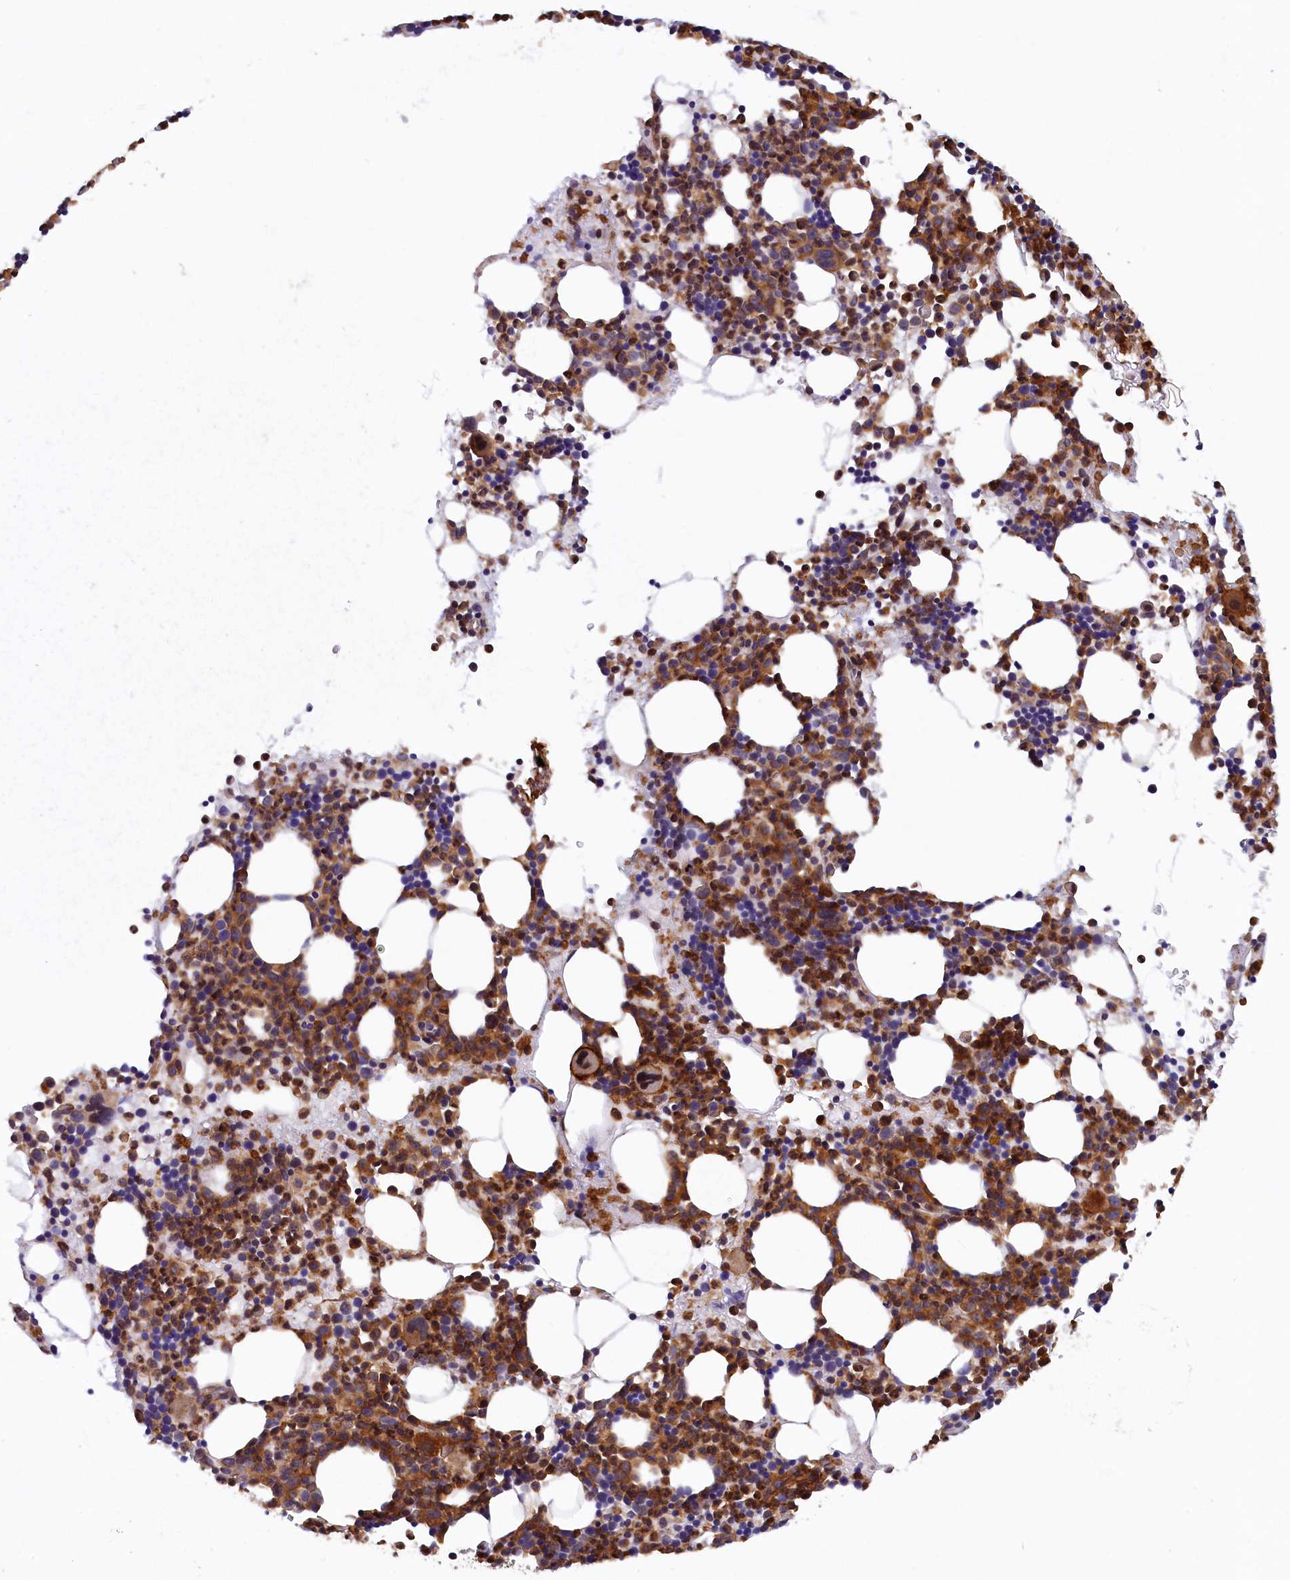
{"staining": {"intensity": "moderate", "quantity": ">75%", "location": "cytoplasmic/membranous,nuclear"}, "tissue": "bone marrow", "cell_type": "Hematopoietic cells", "image_type": "normal", "snomed": [{"axis": "morphology", "description": "Normal tissue, NOS"}, {"axis": "topography", "description": "Bone marrow"}], "caption": "Moderate cytoplasmic/membranous,nuclear staining is seen in about >75% of hematopoietic cells in unremarkable bone marrow. (Stains: DAB in brown, nuclei in blue, Microscopy: brightfield microscopy at high magnification).", "gene": "FERMT1", "patient": {"sex": "male", "age": 51}}